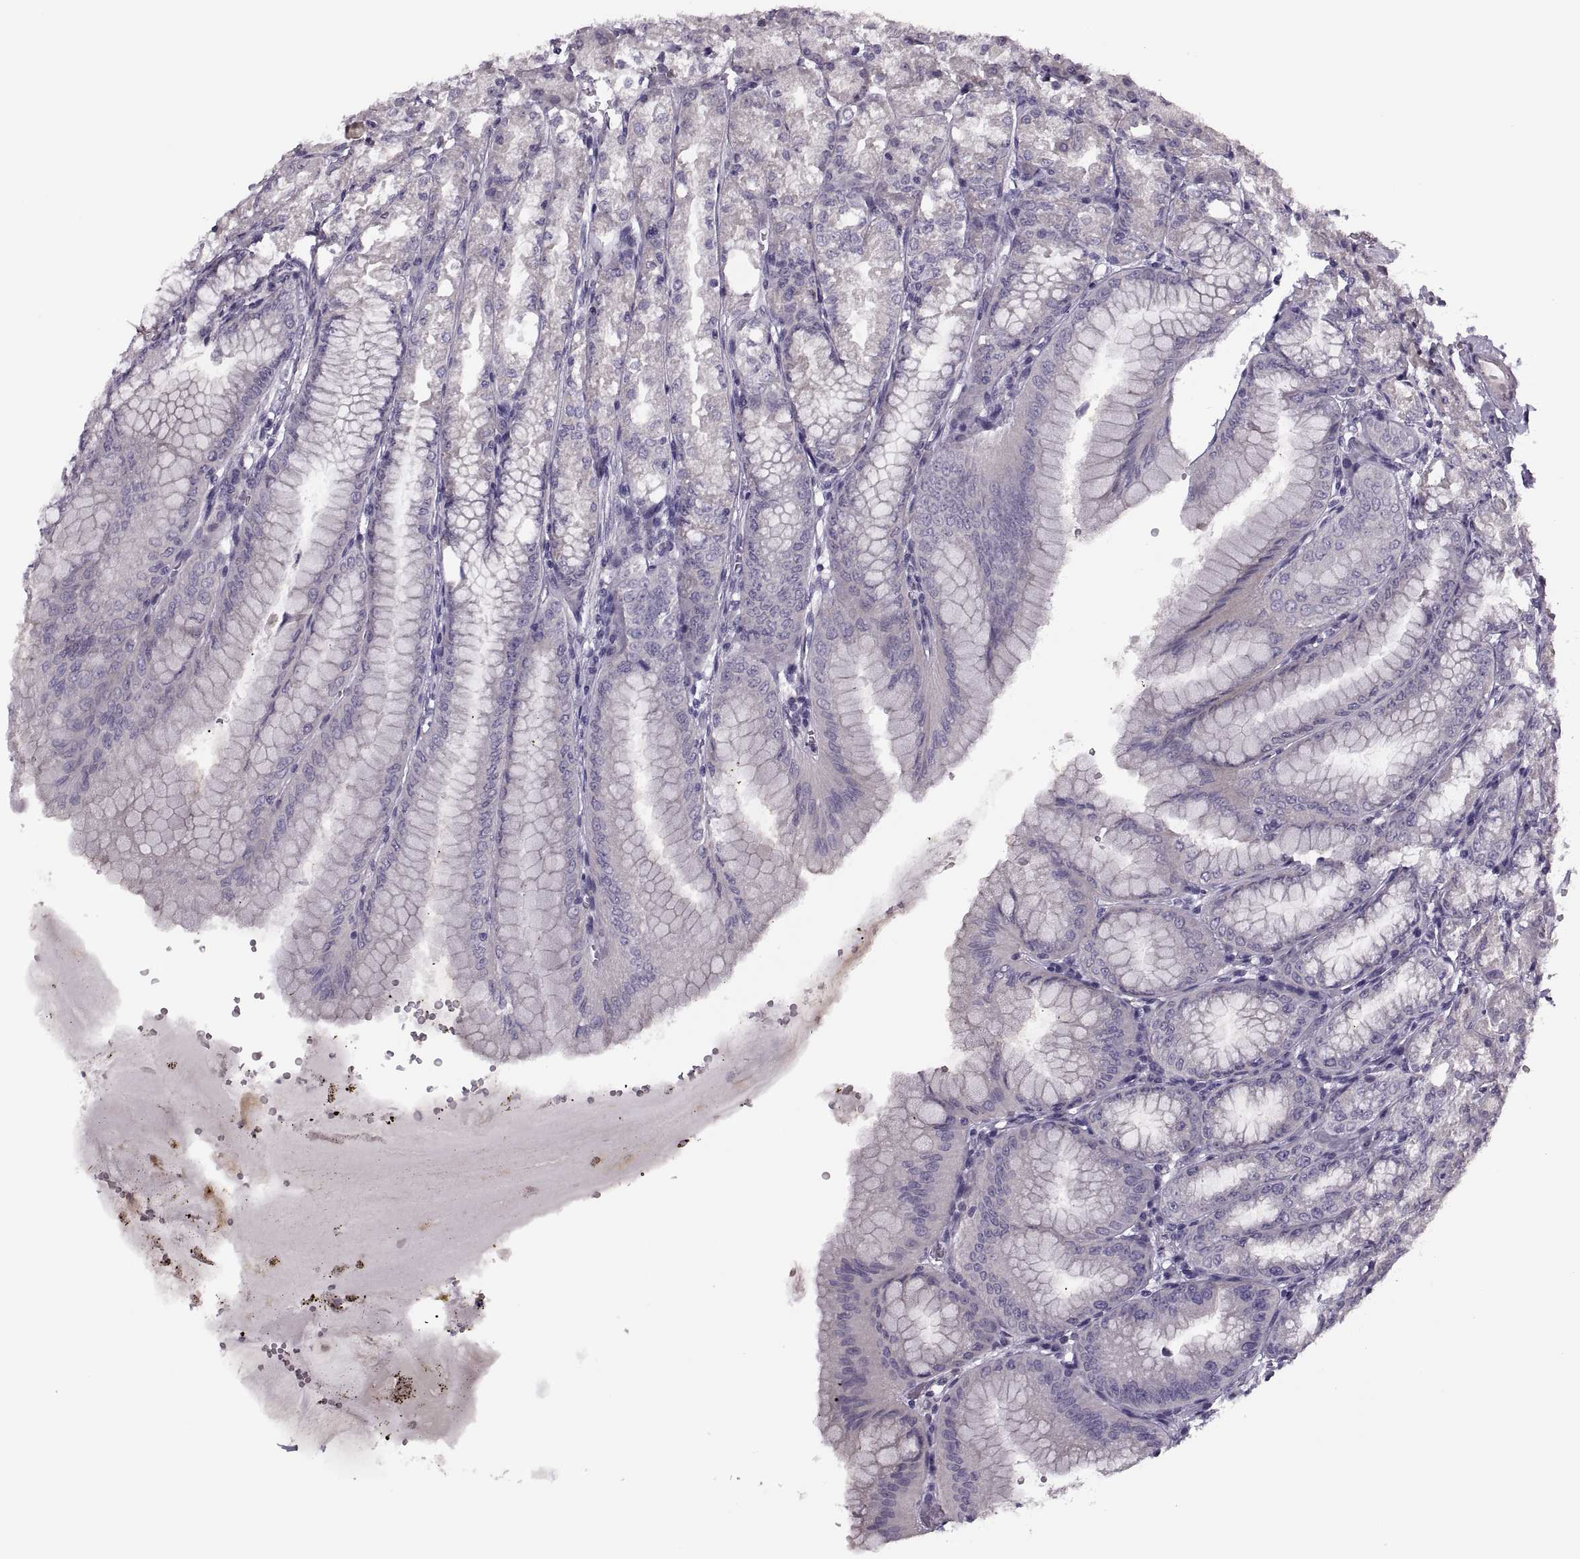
{"staining": {"intensity": "weak", "quantity": "<25%", "location": "cytoplasmic/membranous"}, "tissue": "stomach", "cell_type": "Glandular cells", "image_type": "normal", "snomed": [{"axis": "morphology", "description": "Normal tissue, NOS"}, {"axis": "topography", "description": "Stomach, lower"}], "caption": "The histopathology image displays no staining of glandular cells in normal stomach. The staining was performed using DAB (3,3'-diaminobenzidine) to visualize the protein expression in brown, while the nuclei were stained in blue with hematoxylin (Magnification: 20x).", "gene": "PRSS54", "patient": {"sex": "male", "age": 71}}